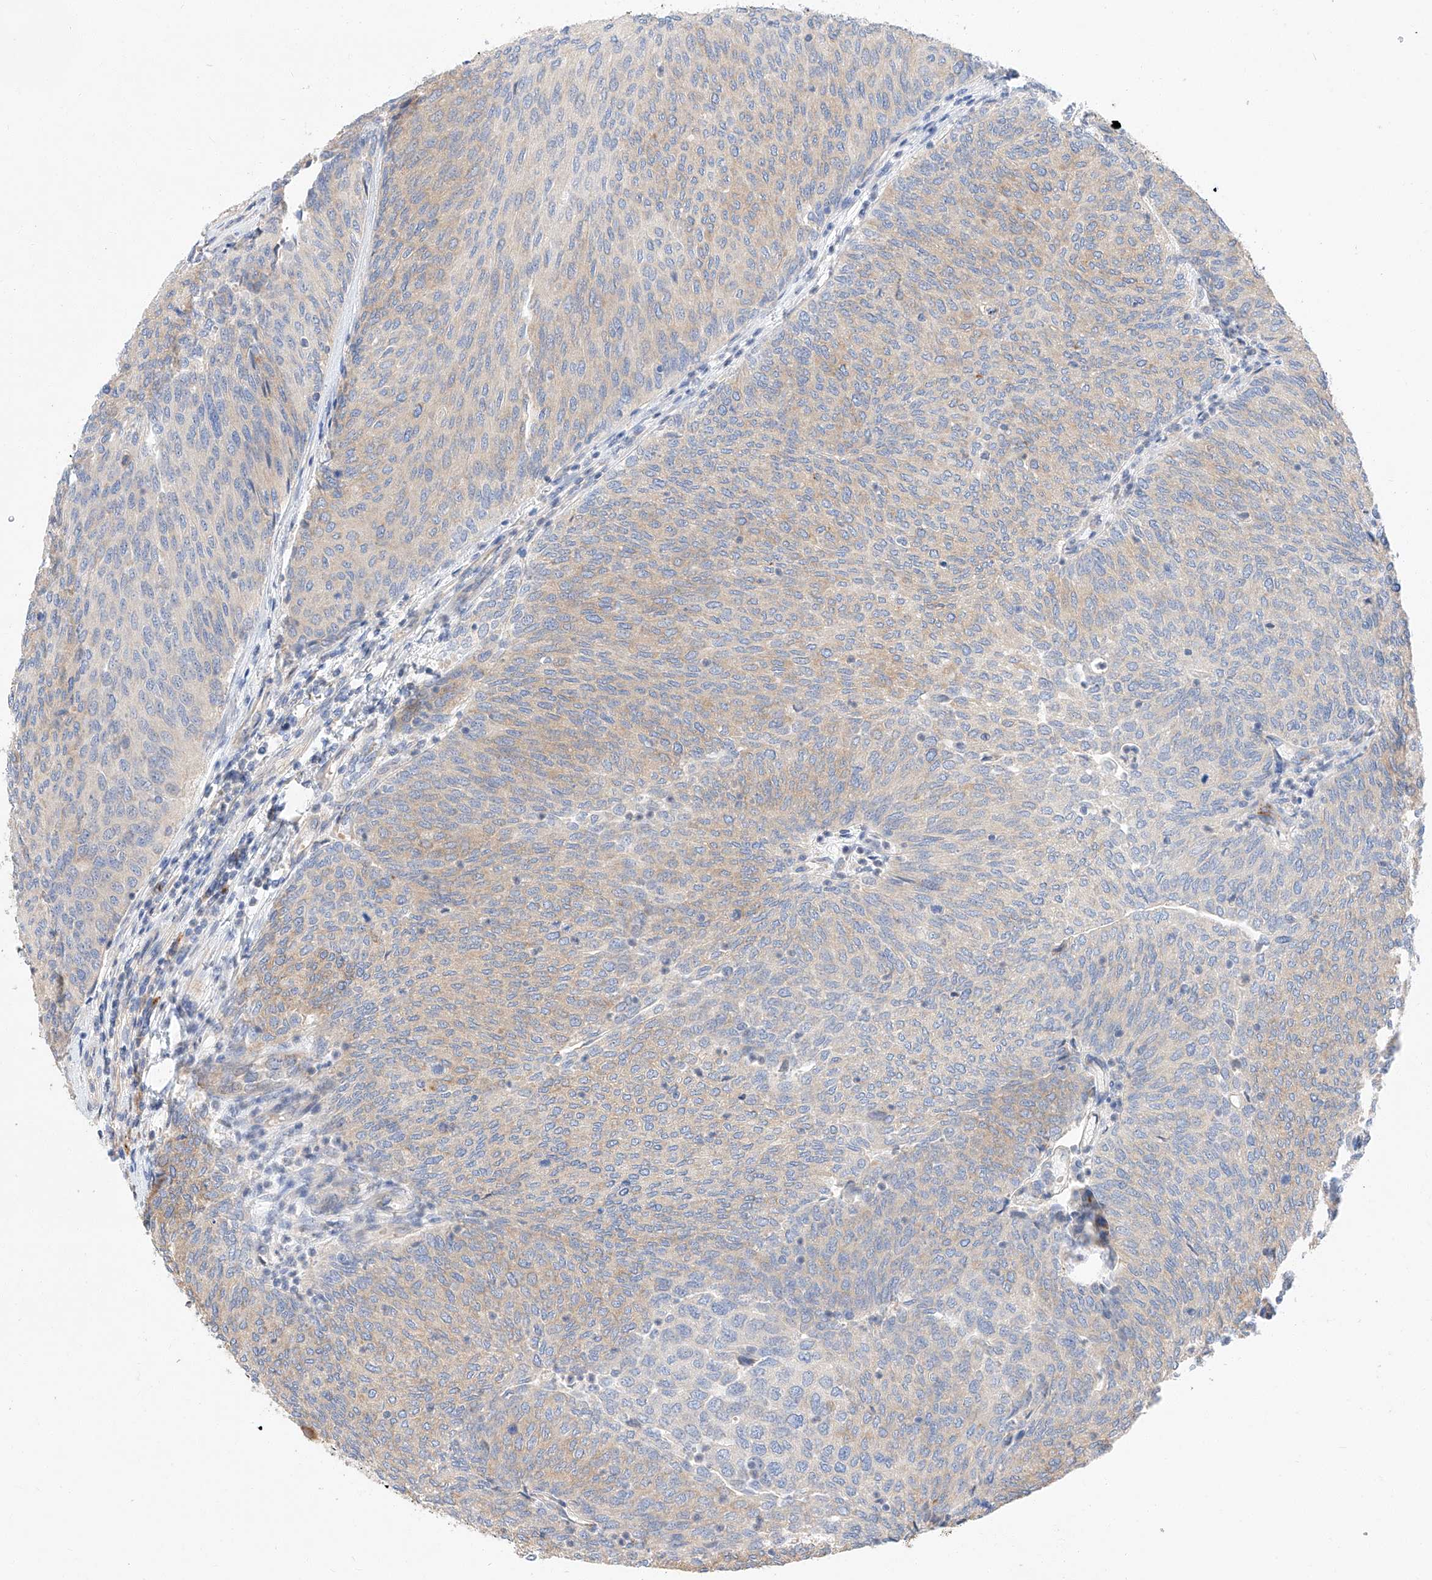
{"staining": {"intensity": "weak", "quantity": "25%-75%", "location": "cytoplasmic/membranous"}, "tissue": "urothelial cancer", "cell_type": "Tumor cells", "image_type": "cancer", "snomed": [{"axis": "morphology", "description": "Urothelial carcinoma, Low grade"}, {"axis": "topography", "description": "Urinary bladder"}], "caption": "Immunohistochemical staining of urothelial cancer exhibits weak cytoplasmic/membranous protein expression in about 25%-75% of tumor cells. The staining was performed using DAB (3,3'-diaminobenzidine), with brown indicating positive protein expression. Nuclei are stained blue with hematoxylin.", "gene": "GLMN", "patient": {"sex": "female", "age": 79}}